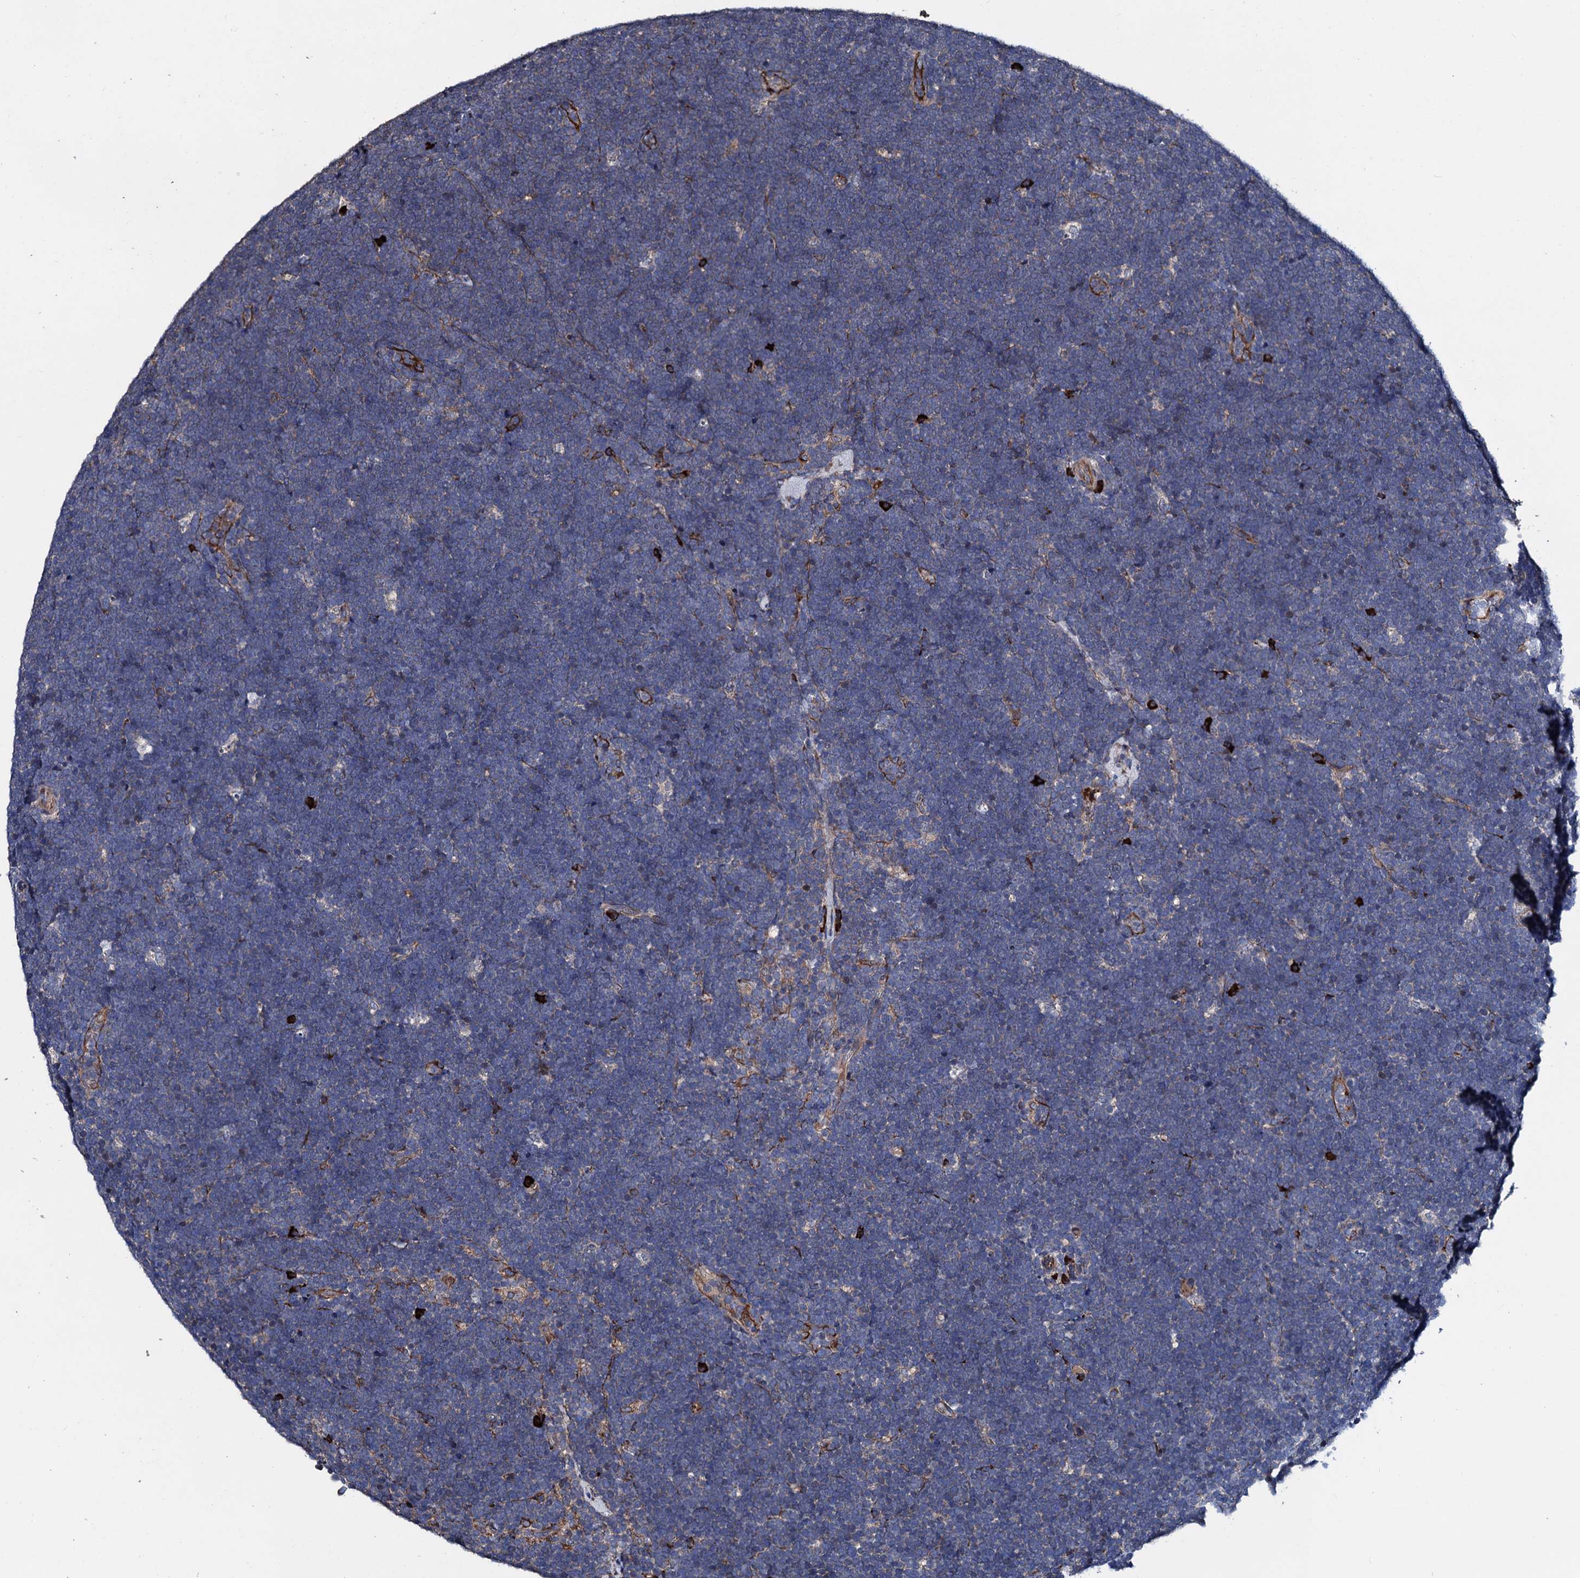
{"staining": {"intensity": "negative", "quantity": "none", "location": "none"}, "tissue": "lymphoma", "cell_type": "Tumor cells", "image_type": "cancer", "snomed": [{"axis": "morphology", "description": "Malignant lymphoma, non-Hodgkin's type, High grade"}, {"axis": "topography", "description": "Lymph node"}], "caption": "DAB immunohistochemical staining of human high-grade malignant lymphoma, non-Hodgkin's type displays no significant staining in tumor cells.", "gene": "AKAP11", "patient": {"sex": "male", "age": 13}}